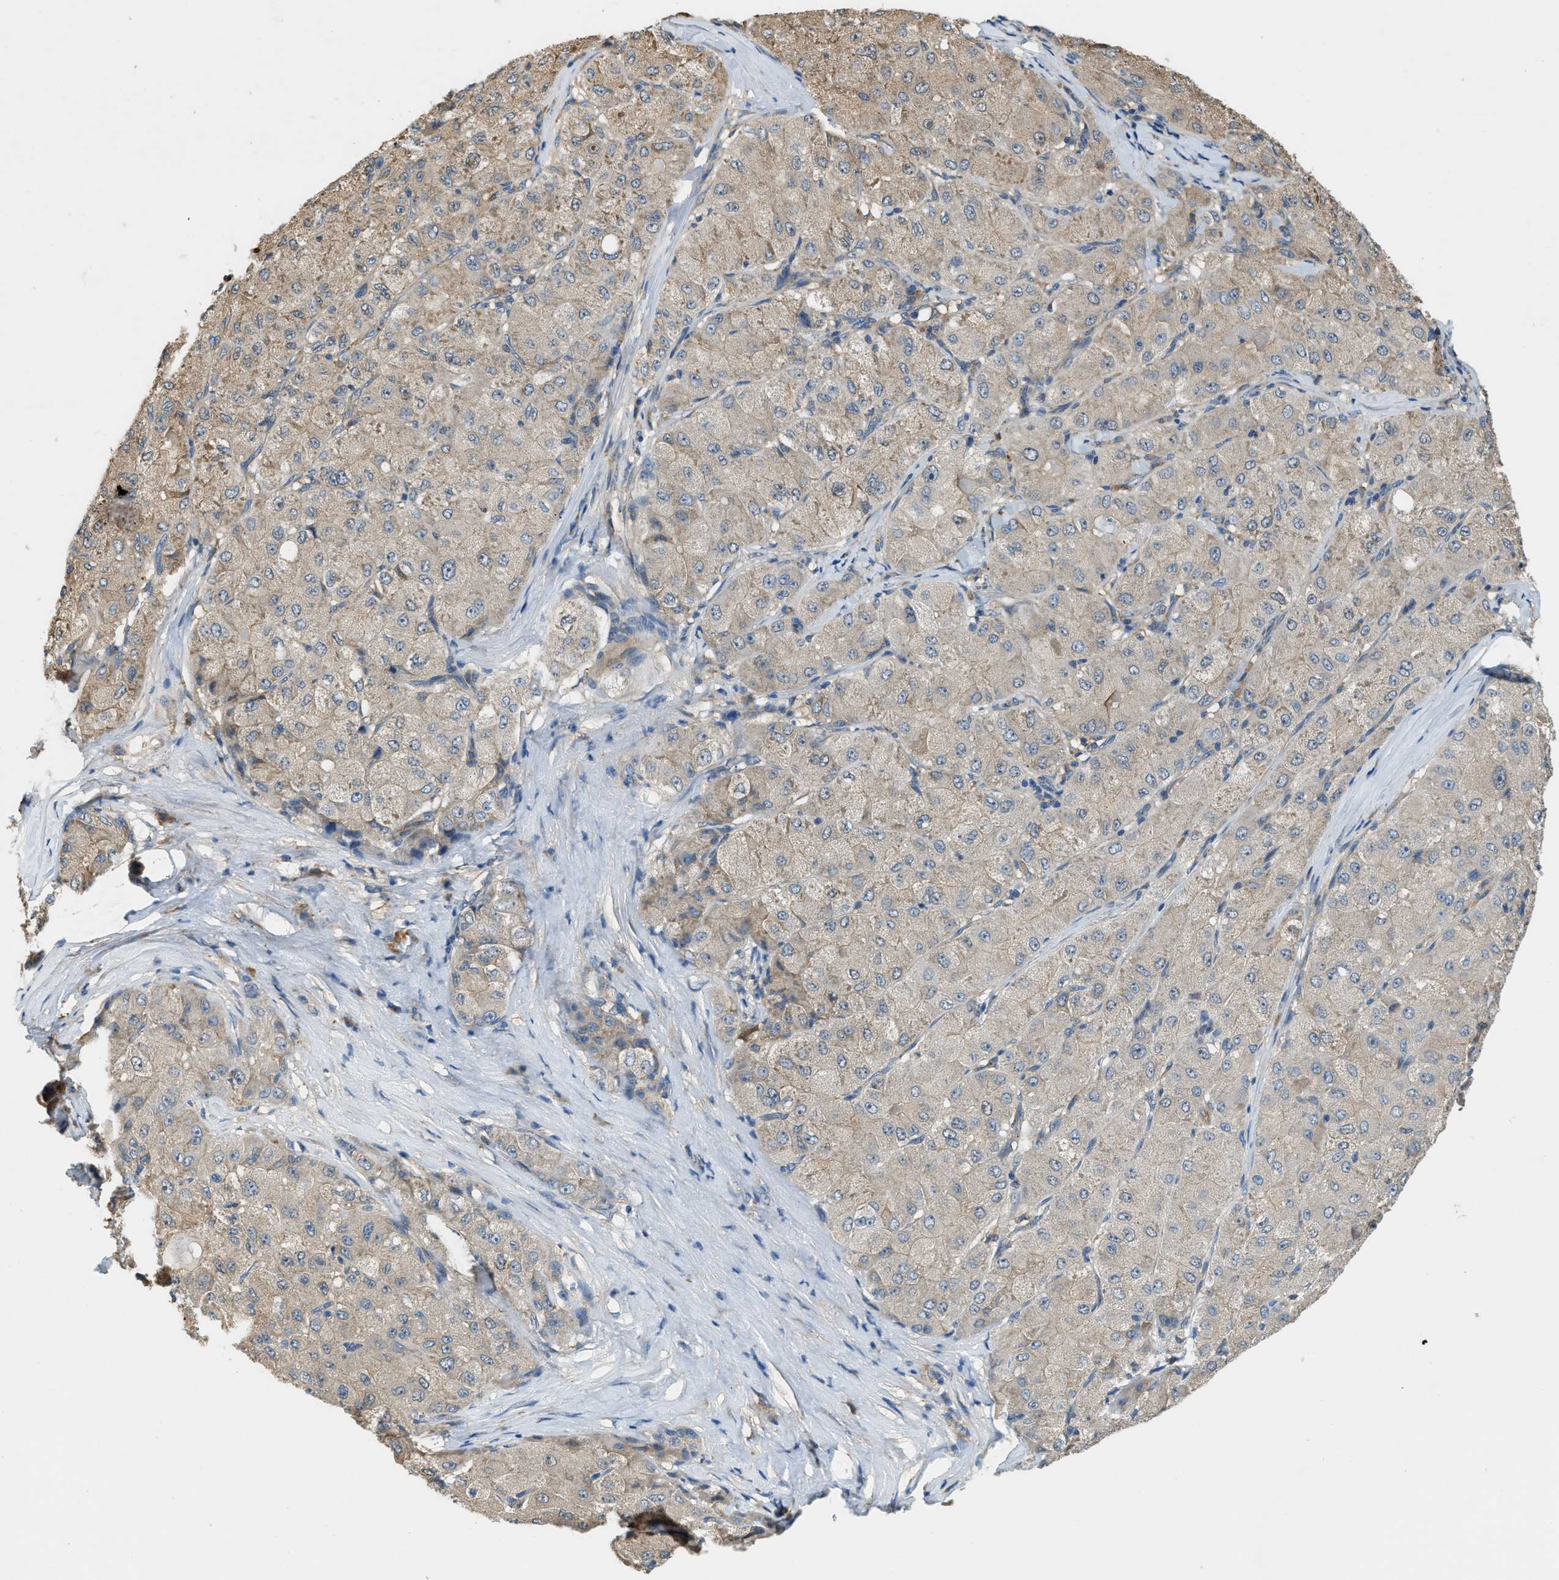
{"staining": {"intensity": "weak", "quantity": ">75%", "location": "cytoplasmic/membranous"}, "tissue": "liver cancer", "cell_type": "Tumor cells", "image_type": "cancer", "snomed": [{"axis": "morphology", "description": "Carcinoma, Hepatocellular, NOS"}, {"axis": "topography", "description": "Liver"}], "caption": "Tumor cells show weak cytoplasmic/membranous positivity in about >75% of cells in liver cancer.", "gene": "CFLAR", "patient": {"sex": "male", "age": 80}}